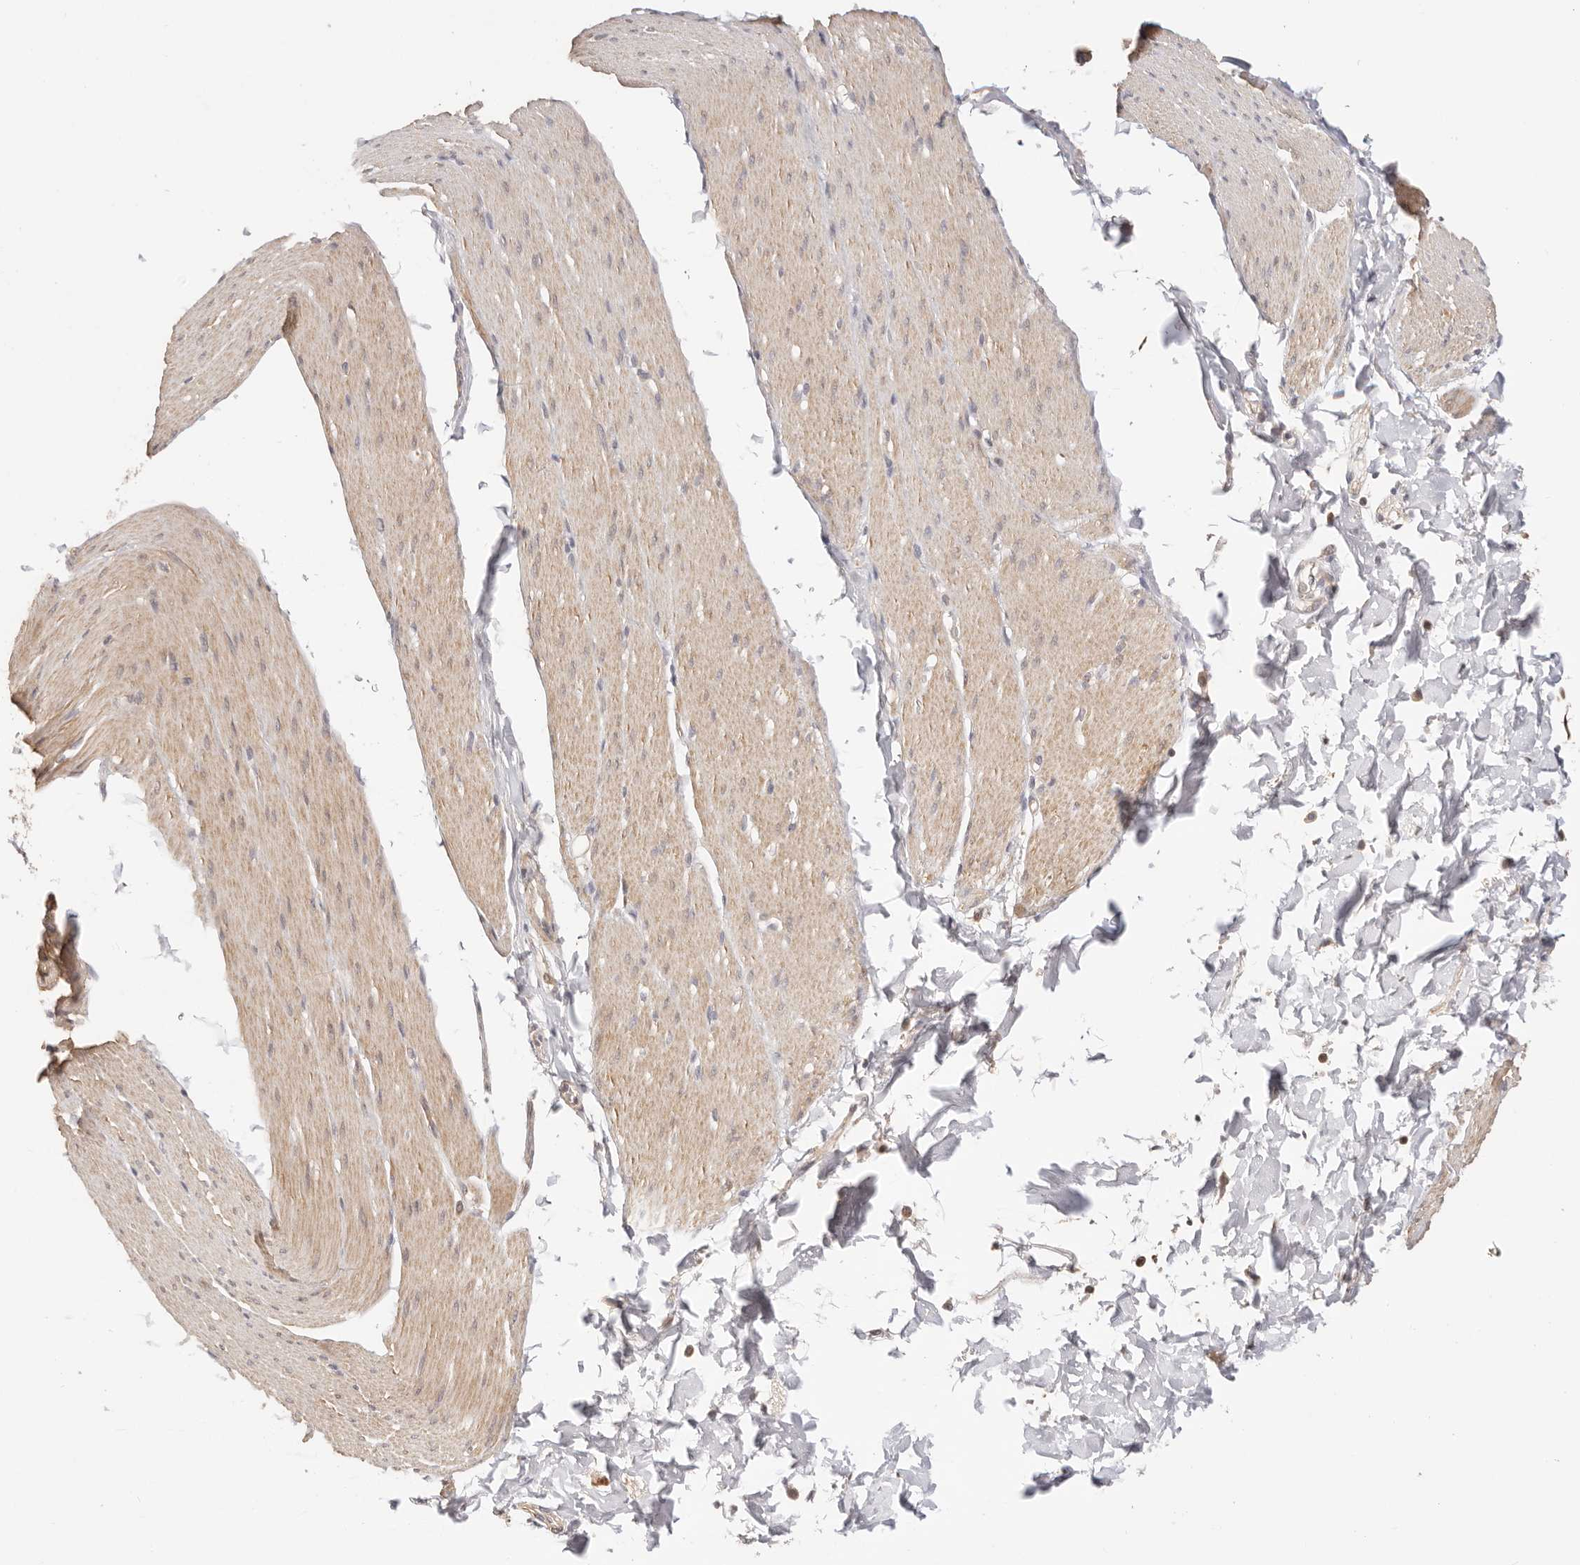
{"staining": {"intensity": "weak", "quantity": "25%-75%", "location": "cytoplasmic/membranous"}, "tissue": "smooth muscle", "cell_type": "Smooth muscle cells", "image_type": "normal", "snomed": [{"axis": "morphology", "description": "Normal tissue, NOS"}, {"axis": "topography", "description": "Smooth muscle"}, {"axis": "topography", "description": "Small intestine"}], "caption": "High-magnification brightfield microscopy of normal smooth muscle stained with DAB (brown) and counterstained with hematoxylin (blue). smooth muscle cells exhibit weak cytoplasmic/membranous staining is seen in approximately25%-75% of cells.", "gene": "KCMF1", "patient": {"sex": "female", "age": 84}}